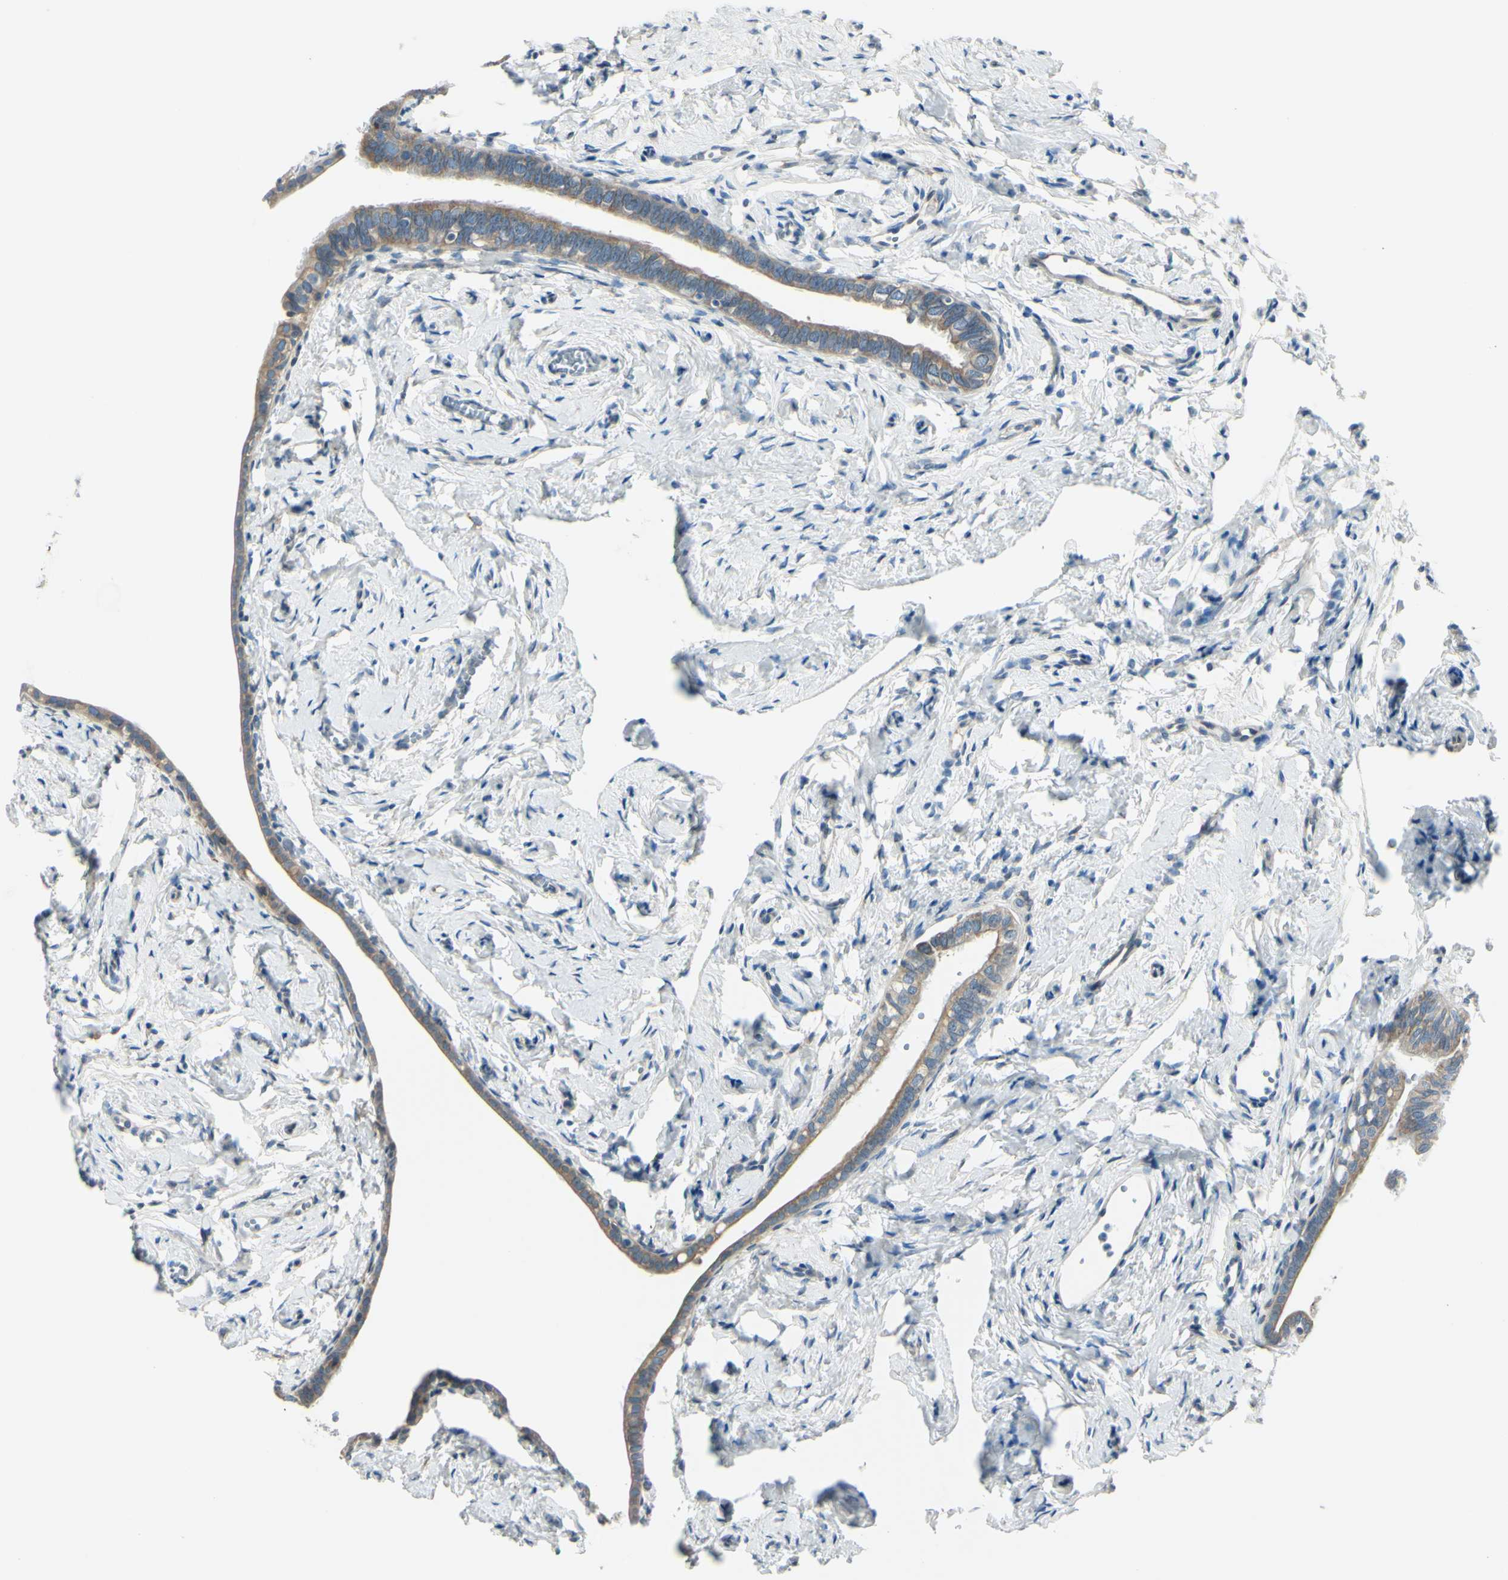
{"staining": {"intensity": "moderate", "quantity": ">75%", "location": "cytoplasmic/membranous"}, "tissue": "fallopian tube", "cell_type": "Glandular cells", "image_type": "normal", "snomed": [{"axis": "morphology", "description": "Normal tissue, NOS"}, {"axis": "topography", "description": "Fallopian tube"}], "caption": "This micrograph displays IHC staining of unremarkable fallopian tube, with medium moderate cytoplasmic/membranous staining in approximately >75% of glandular cells.", "gene": "SELENOS", "patient": {"sex": "female", "age": 71}}